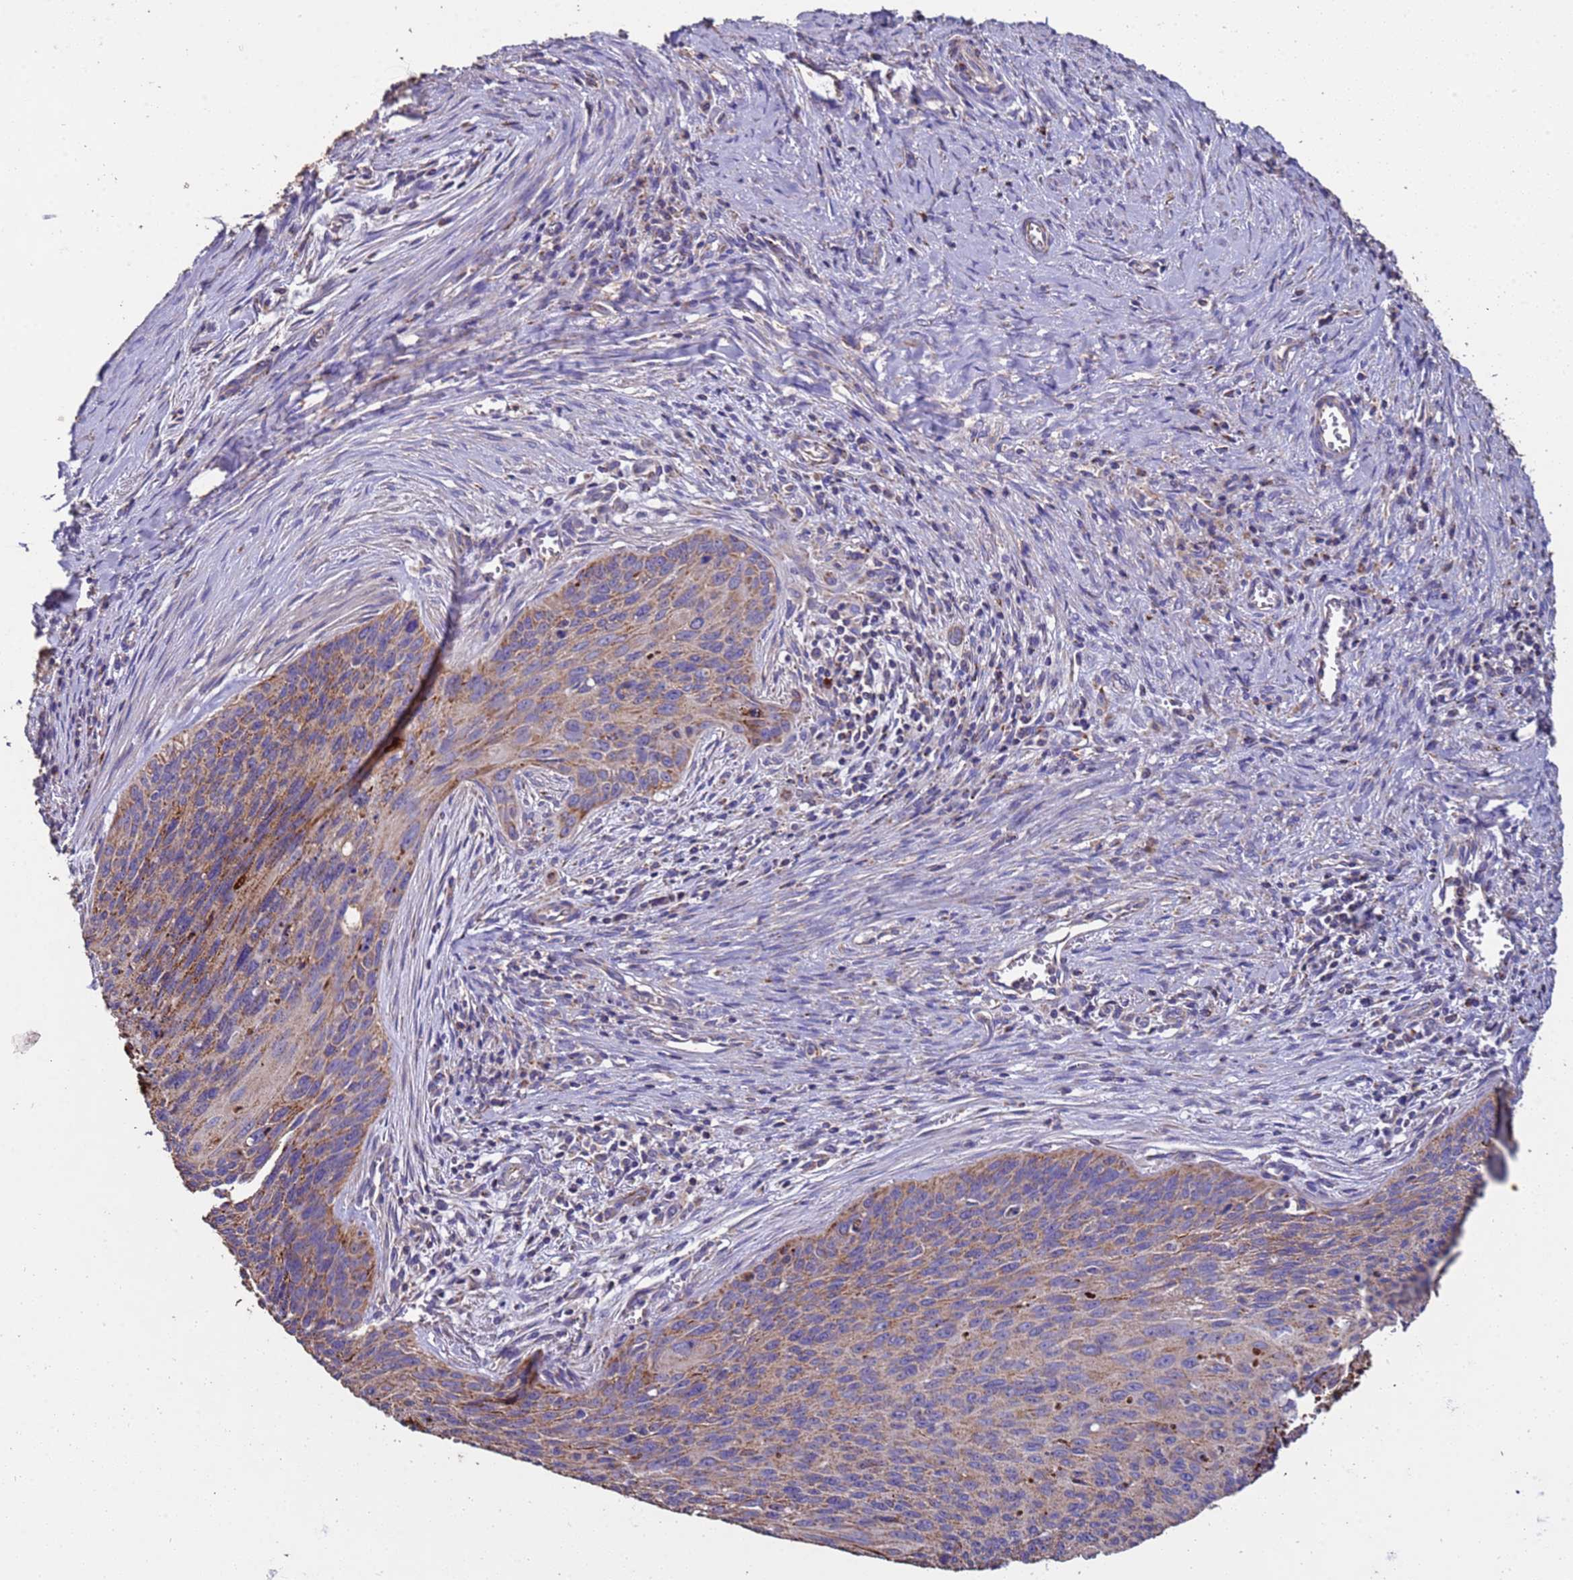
{"staining": {"intensity": "moderate", "quantity": "25%-75%", "location": "cytoplasmic/membranous"}, "tissue": "cervical cancer", "cell_type": "Tumor cells", "image_type": "cancer", "snomed": [{"axis": "morphology", "description": "Squamous cell carcinoma, NOS"}, {"axis": "topography", "description": "Cervix"}], "caption": "About 25%-75% of tumor cells in human cervical cancer exhibit moderate cytoplasmic/membranous protein staining as visualized by brown immunohistochemical staining.", "gene": "ZNFX1", "patient": {"sex": "female", "age": 55}}